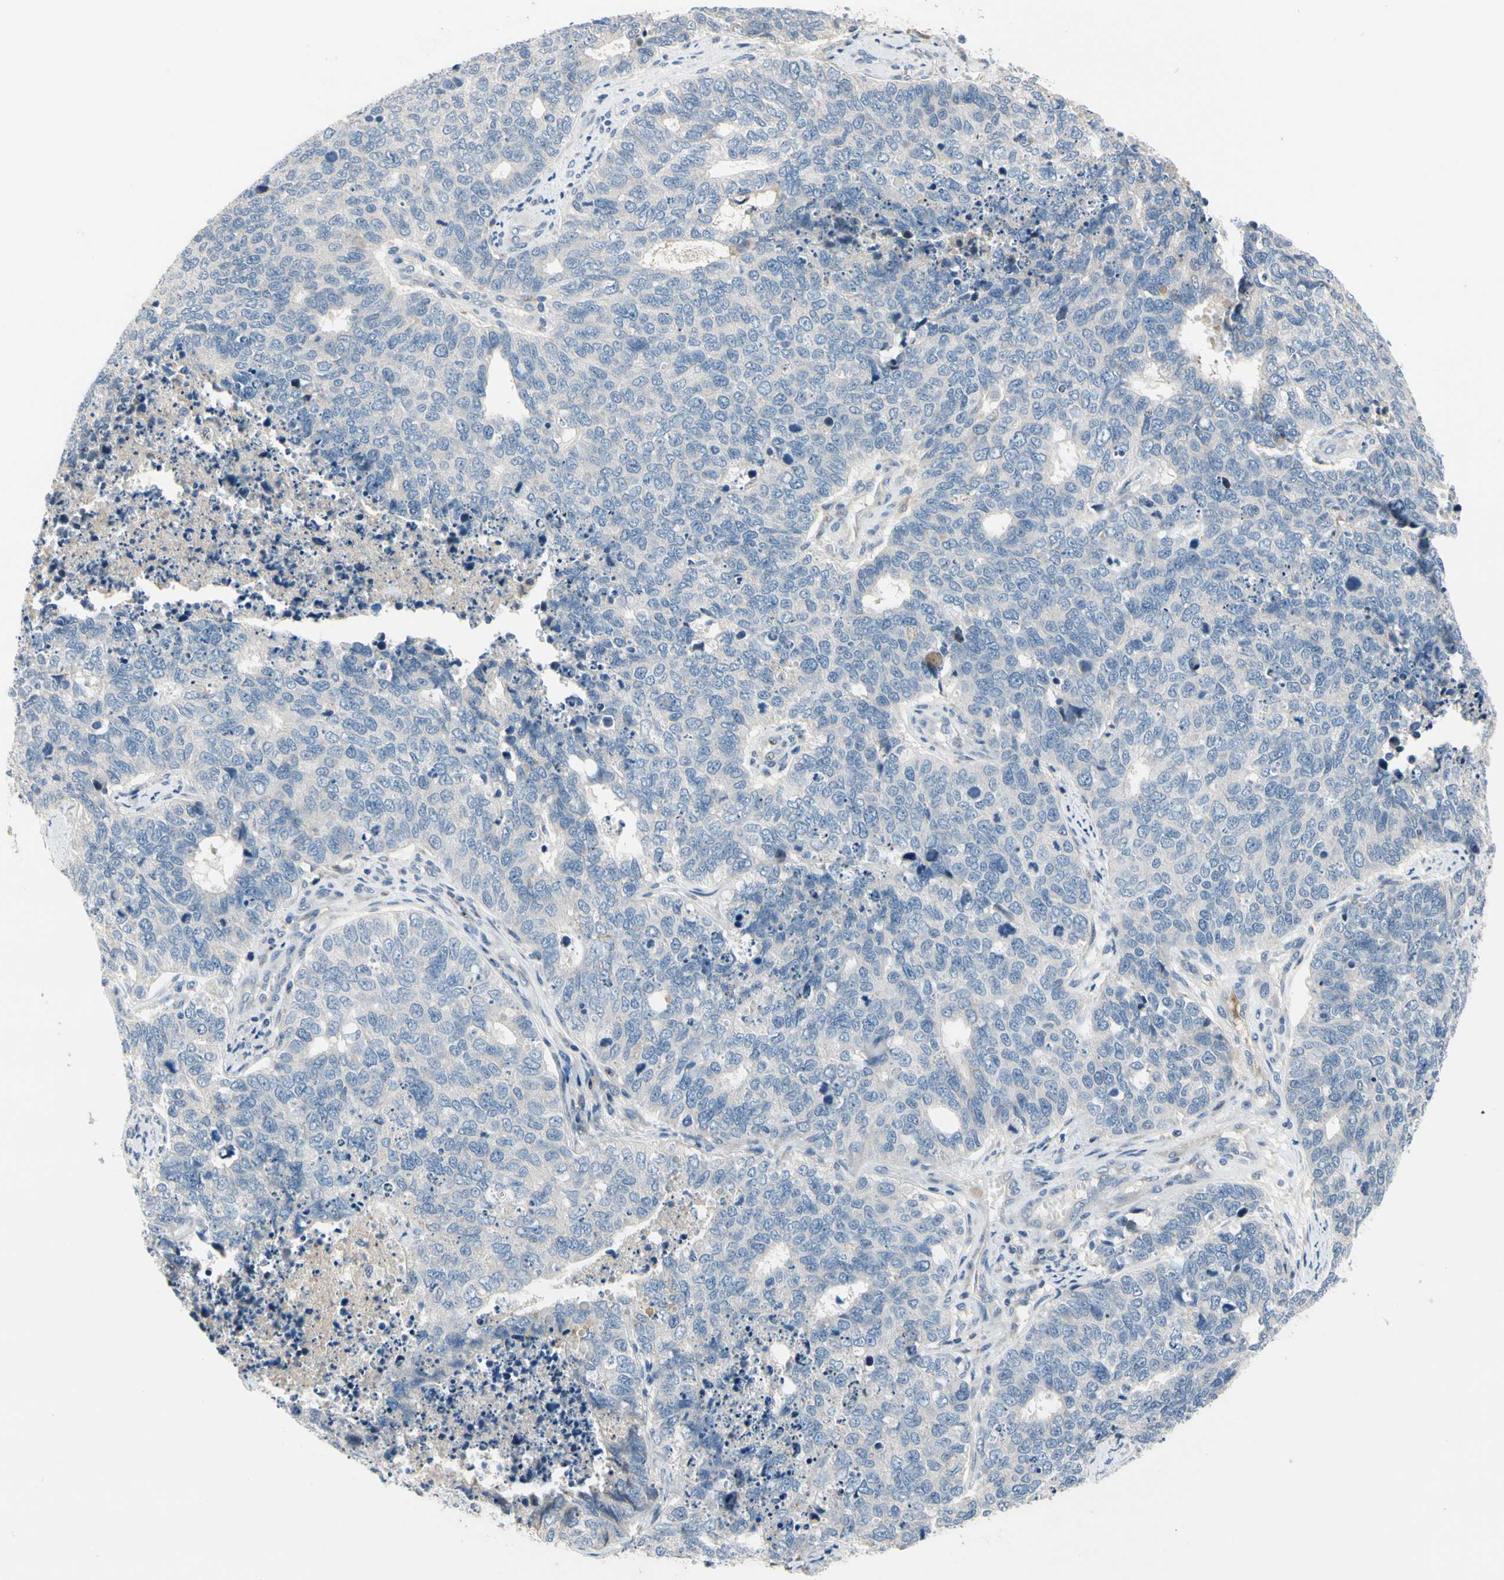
{"staining": {"intensity": "negative", "quantity": "none", "location": "none"}, "tissue": "cervical cancer", "cell_type": "Tumor cells", "image_type": "cancer", "snomed": [{"axis": "morphology", "description": "Squamous cell carcinoma, NOS"}, {"axis": "topography", "description": "Cervix"}], "caption": "Immunohistochemical staining of cervical cancer (squamous cell carcinoma) reveals no significant expression in tumor cells.", "gene": "NFASC", "patient": {"sex": "female", "age": 63}}